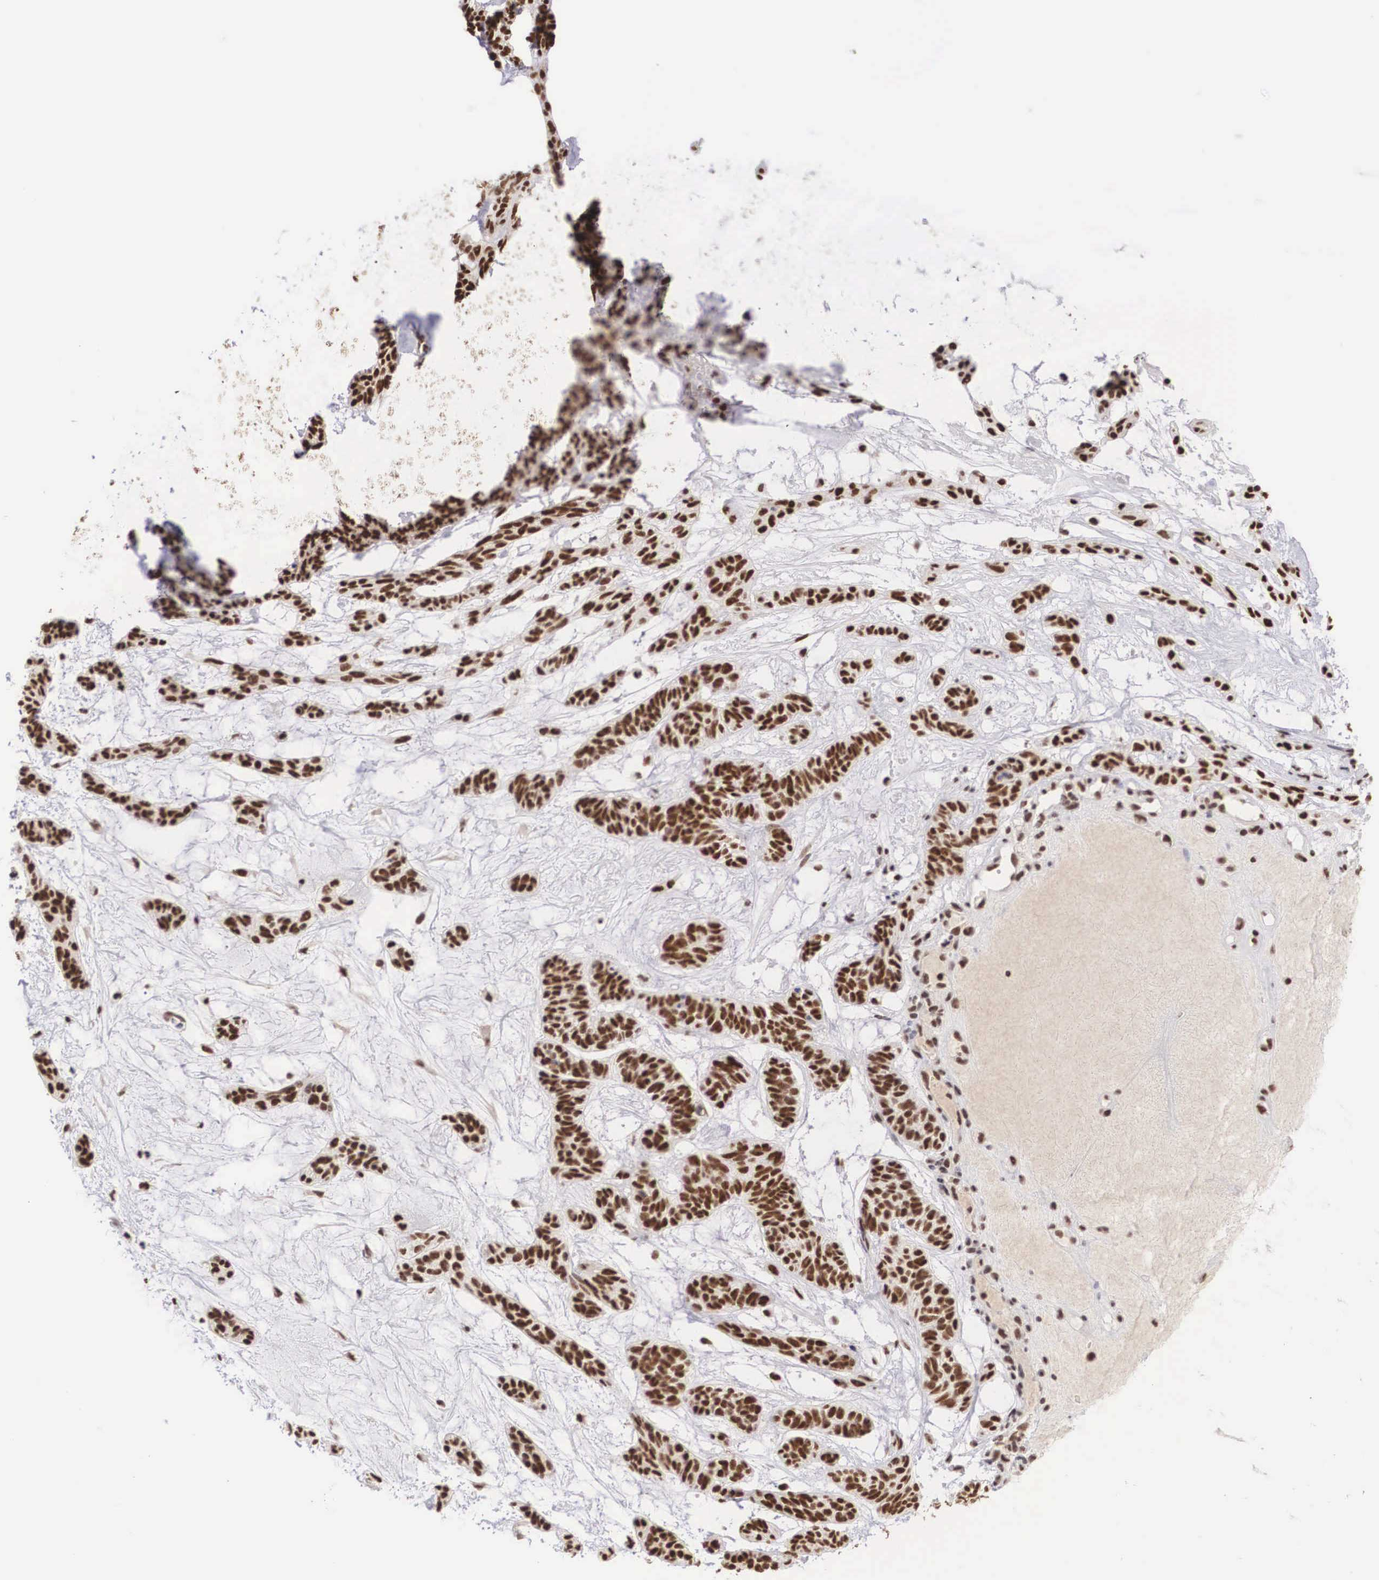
{"staining": {"intensity": "moderate", "quantity": ">75%", "location": "nuclear"}, "tissue": "skin cancer", "cell_type": "Tumor cells", "image_type": "cancer", "snomed": [{"axis": "morphology", "description": "Basal cell carcinoma"}, {"axis": "topography", "description": "Skin"}], "caption": "High-power microscopy captured an immunohistochemistry (IHC) photomicrograph of skin cancer (basal cell carcinoma), revealing moderate nuclear positivity in about >75% of tumor cells. Immunohistochemistry (ihc) stains the protein in brown and the nuclei are stained blue.", "gene": "HTATSF1", "patient": {"sex": "male", "age": 75}}